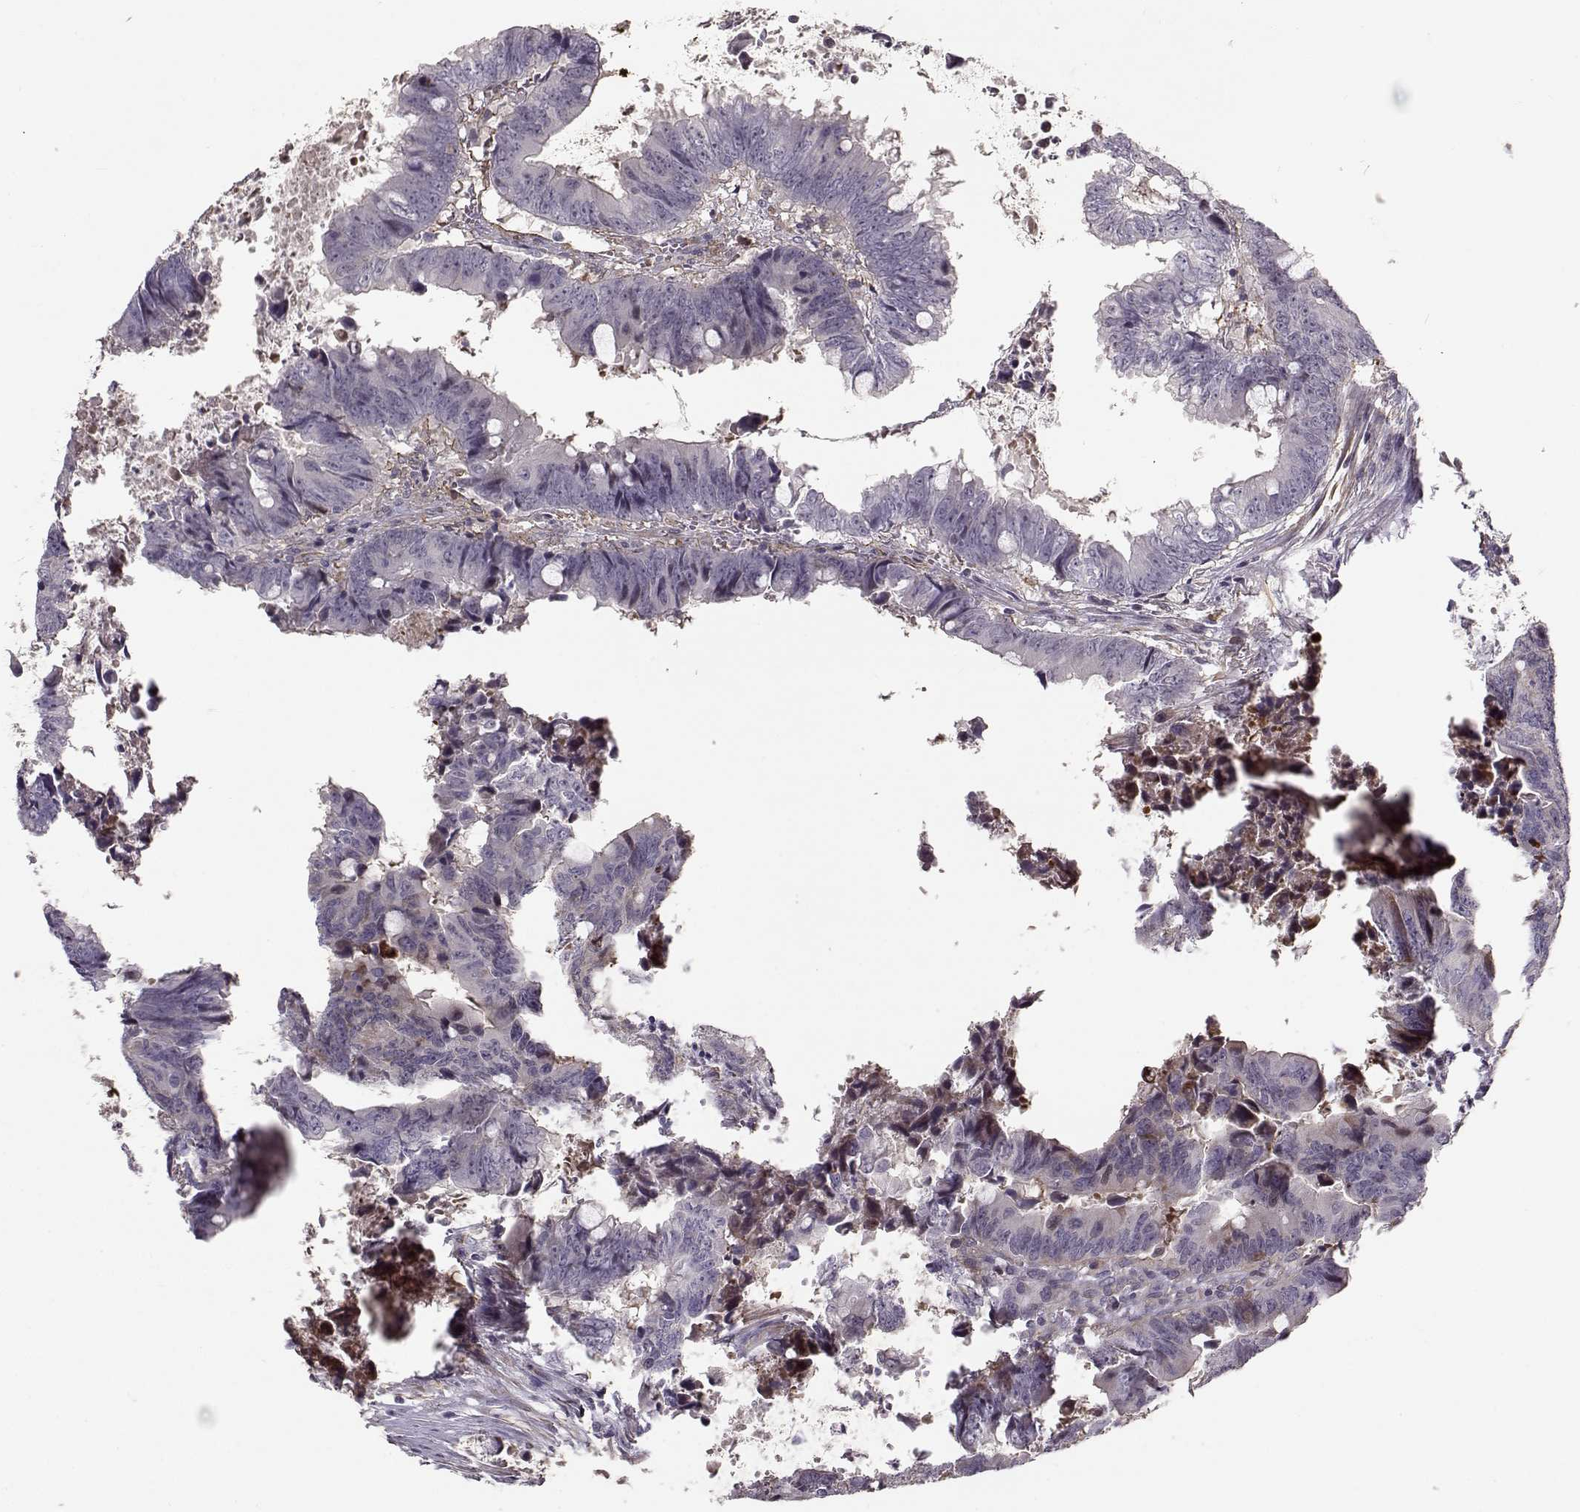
{"staining": {"intensity": "negative", "quantity": "none", "location": "none"}, "tissue": "colorectal cancer", "cell_type": "Tumor cells", "image_type": "cancer", "snomed": [{"axis": "morphology", "description": "Adenocarcinoma, NOS"}, {"axis": "topography", "description": "Colon"}], "caption": "Immunohistochemistry (IHC) of colorectal cancer demonstrates no expression in tumor cells.", "gene": "RGS9BP", "patient": {"sex": "female", "age": 82}}